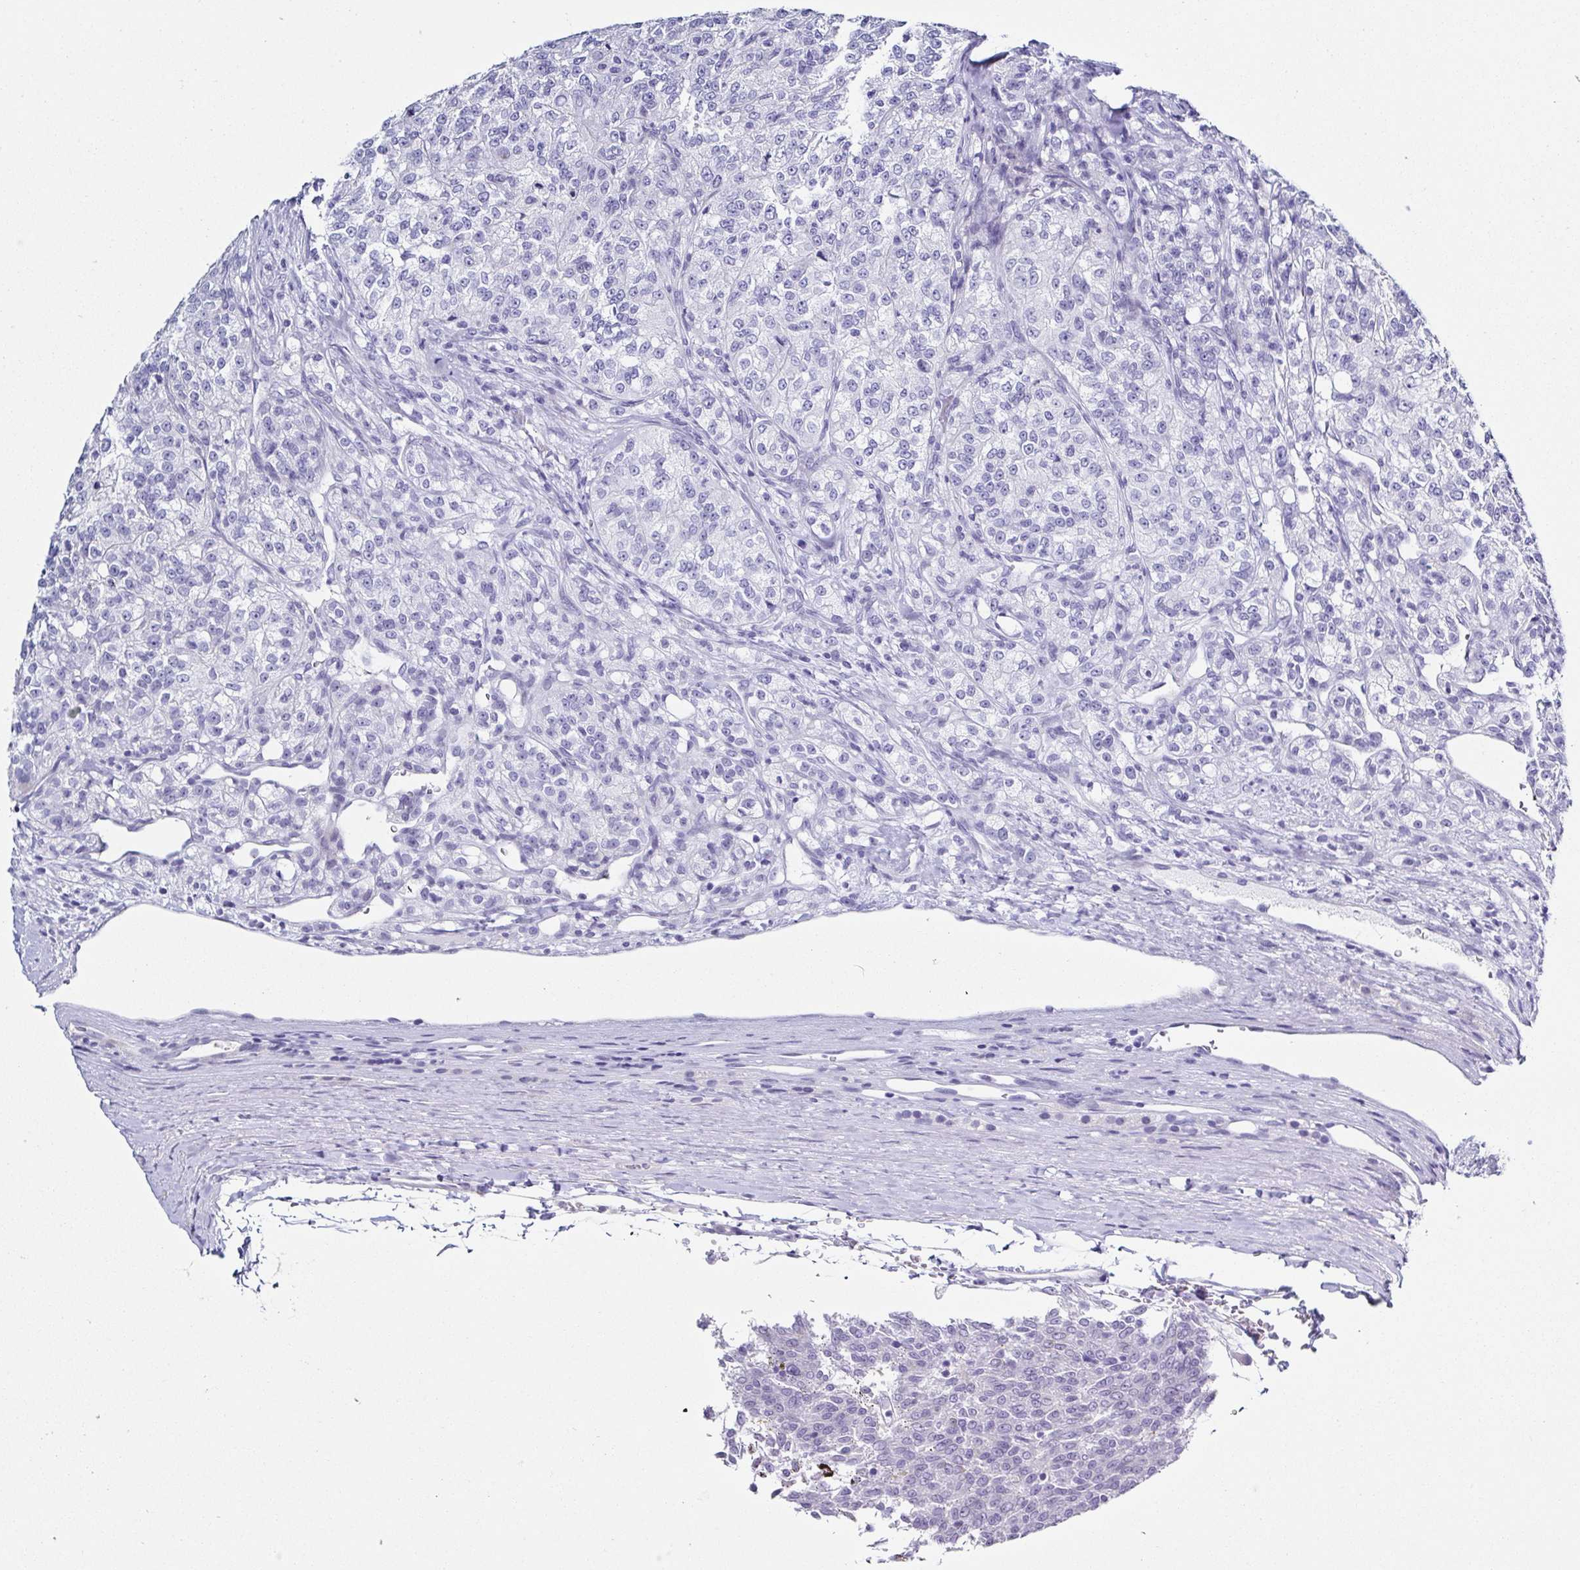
{"staining": {"intensity": "negative", "quantity": "none", "location": "none"}, "tissue": "renal cancer", "cell_type": "Tumor cells", "image_type": "cancer", "snomed": [{"axis": "morphology", "description": "Adenocarcinoma, NOS"}, {"axis": "topography", "description": "Kidney"}], "caption": "Tumor cells are negative for protein expression in human renal cancer (adenocarcinoma).", "gene": "TNNT2", "patient": {"sex": "female", "age": 63}}